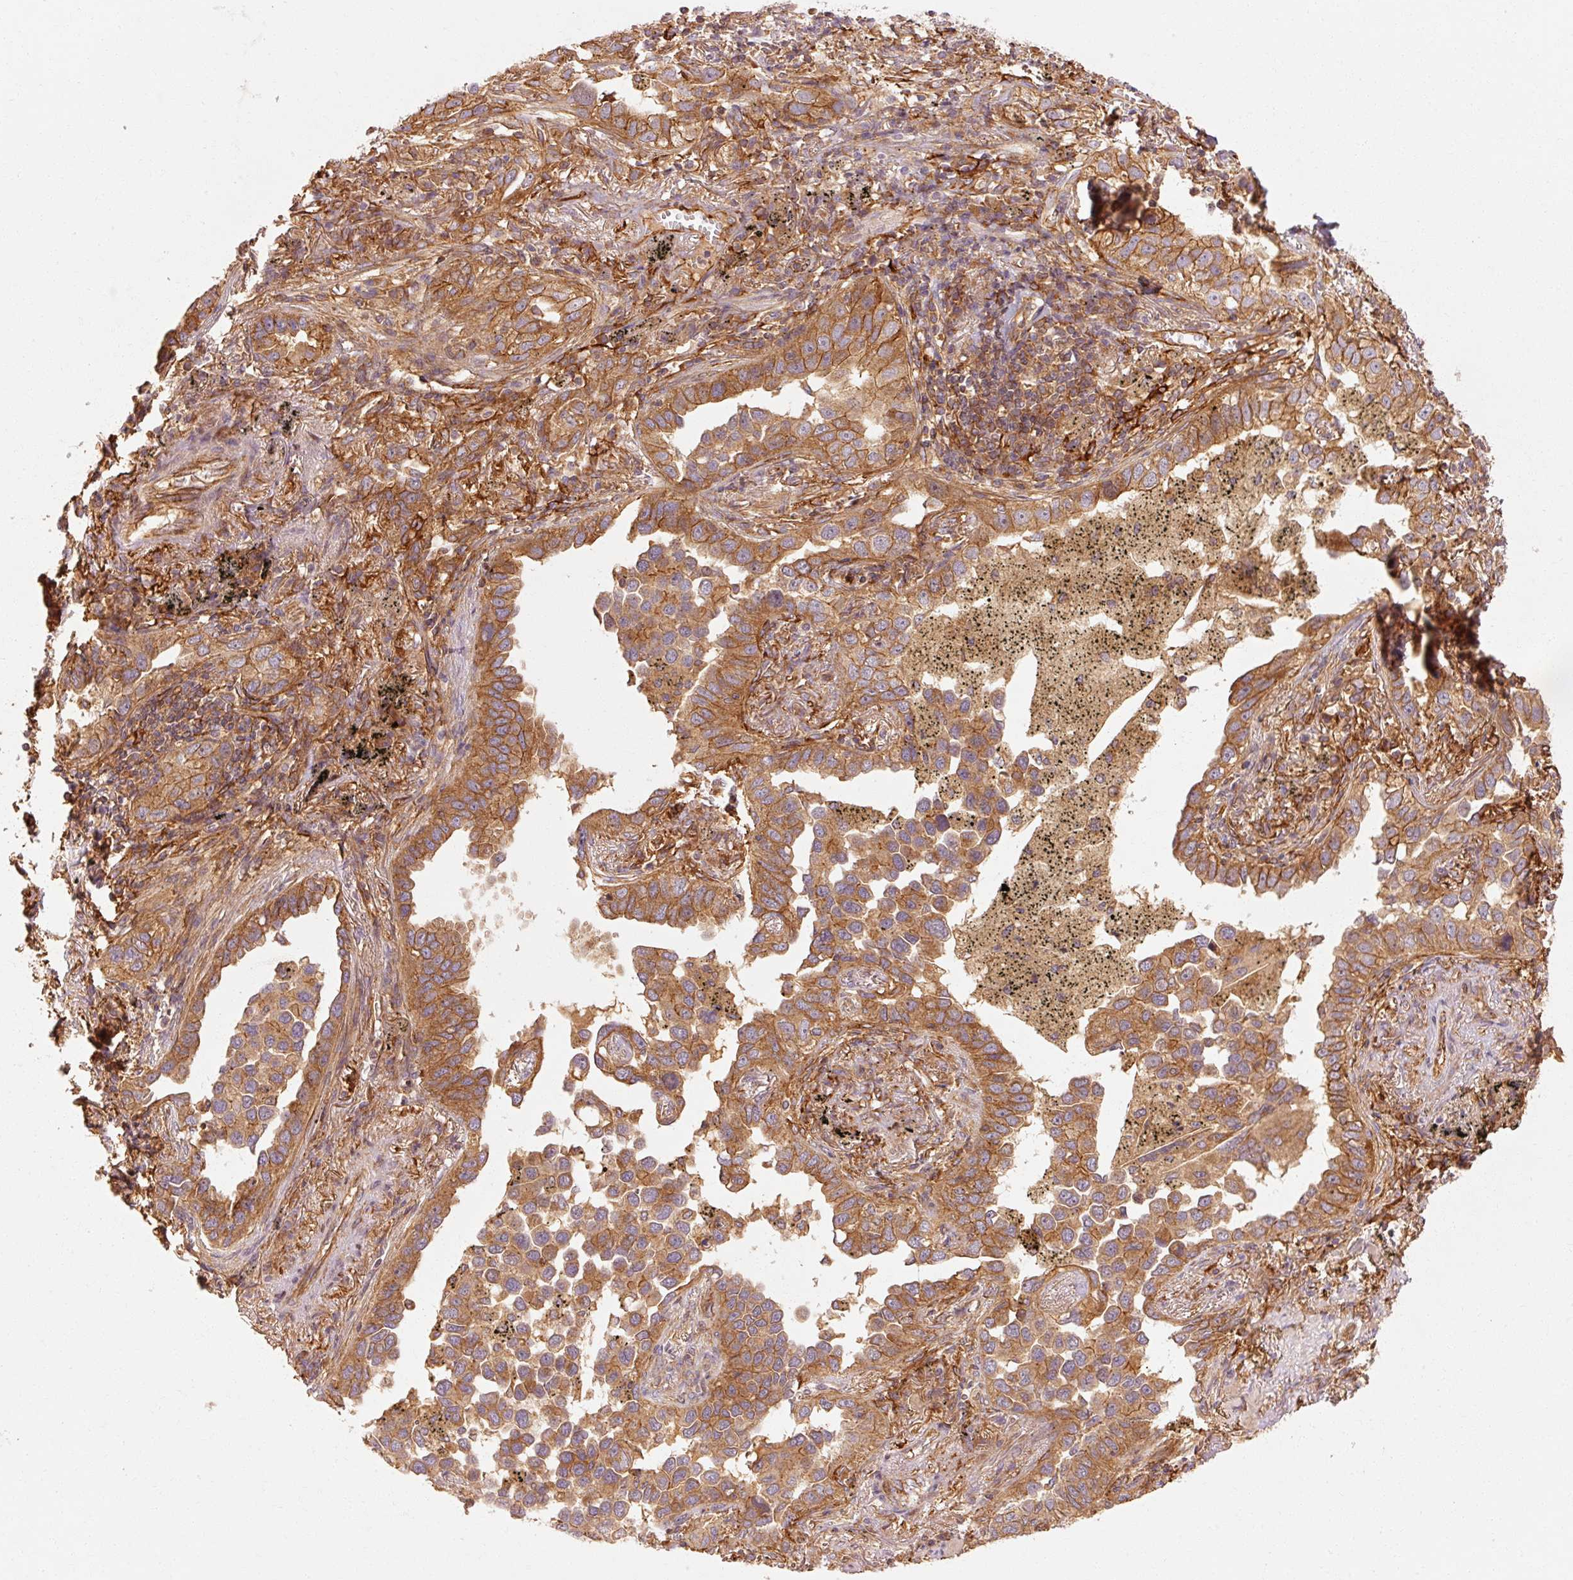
{"staining": {"intensity": "moderate", "quantity": ">75%", "location": "cytoplasmic/membranous"}, "tissue": "lung cancer", "cell_type": "Tumor cells", "image_type": "cancer", "snomed": [{"axis": "morphology", "description": "Adenocarcinoma, NOS"}, {"axis": "topography", "description": "Lung"}], "caption": "Immunohistochemistry (IHC) photomicrograph of neoplastic tissue: human lung adenocarcinoma stained using immunohistochemistry (IHC) demonstrates medium levels of moderate protein expression localized specifically in the cytoplasmic/membranous of tumor cells, appearing as a cytoplasmic/membranous brown color.", "gene": "CTNNA1", "patient": {"sex": "male", "age": 67}}